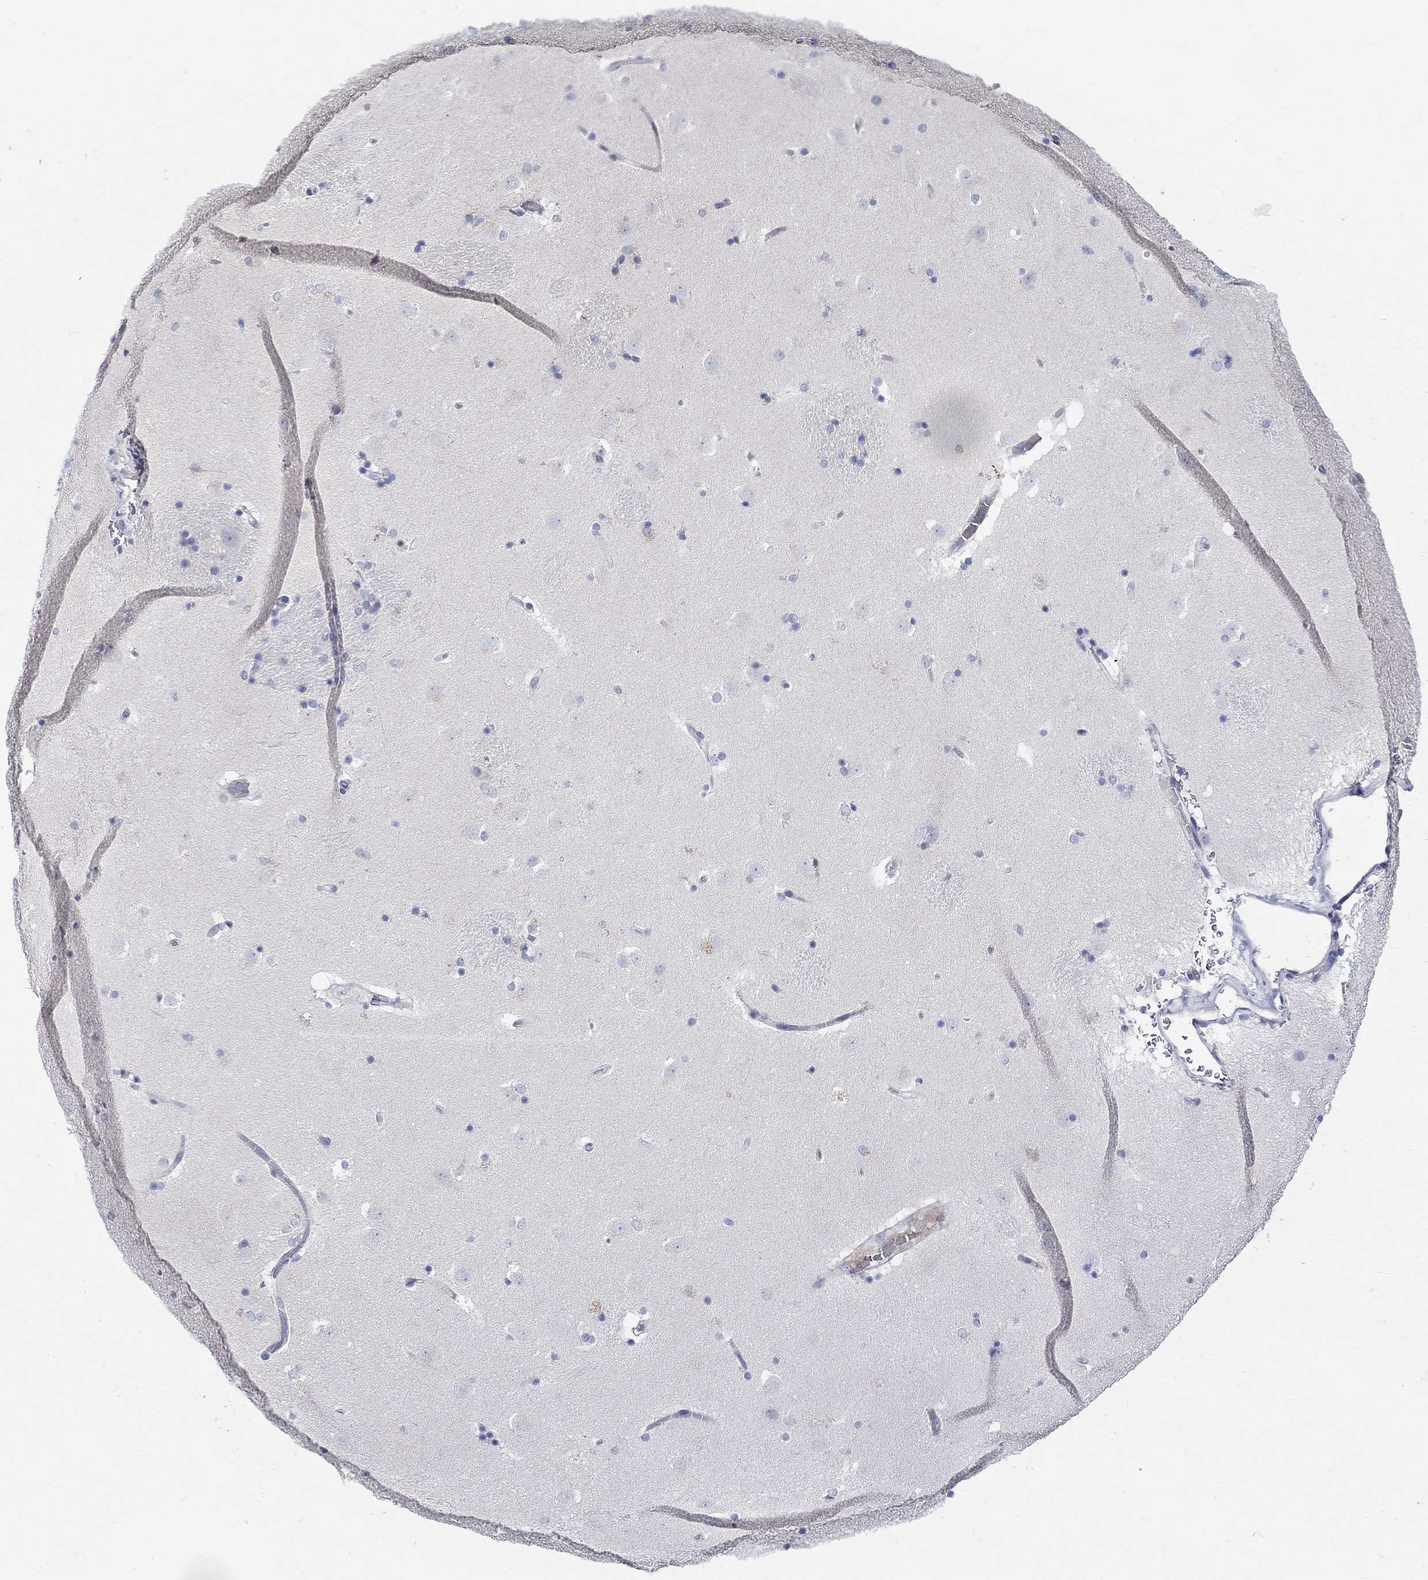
{"staining": {"intensity": "negative", "quantity": "none", "location": "none"}, "tissue": "caudate", "cell_type": "Glial cells", "image_type": "normal", "snomed": [{"axis": "morphology", "description": "Normal tissue, NOS"}, {"axis": "topography", "description": "Lateral ventricle wall"}], "caption": "An IHC photomicrograph of normal caudate is shown. There is no staining in glial cells of caudate.", "gene": "C16orf46", "patient": {"sex": "male", "age": 51}}